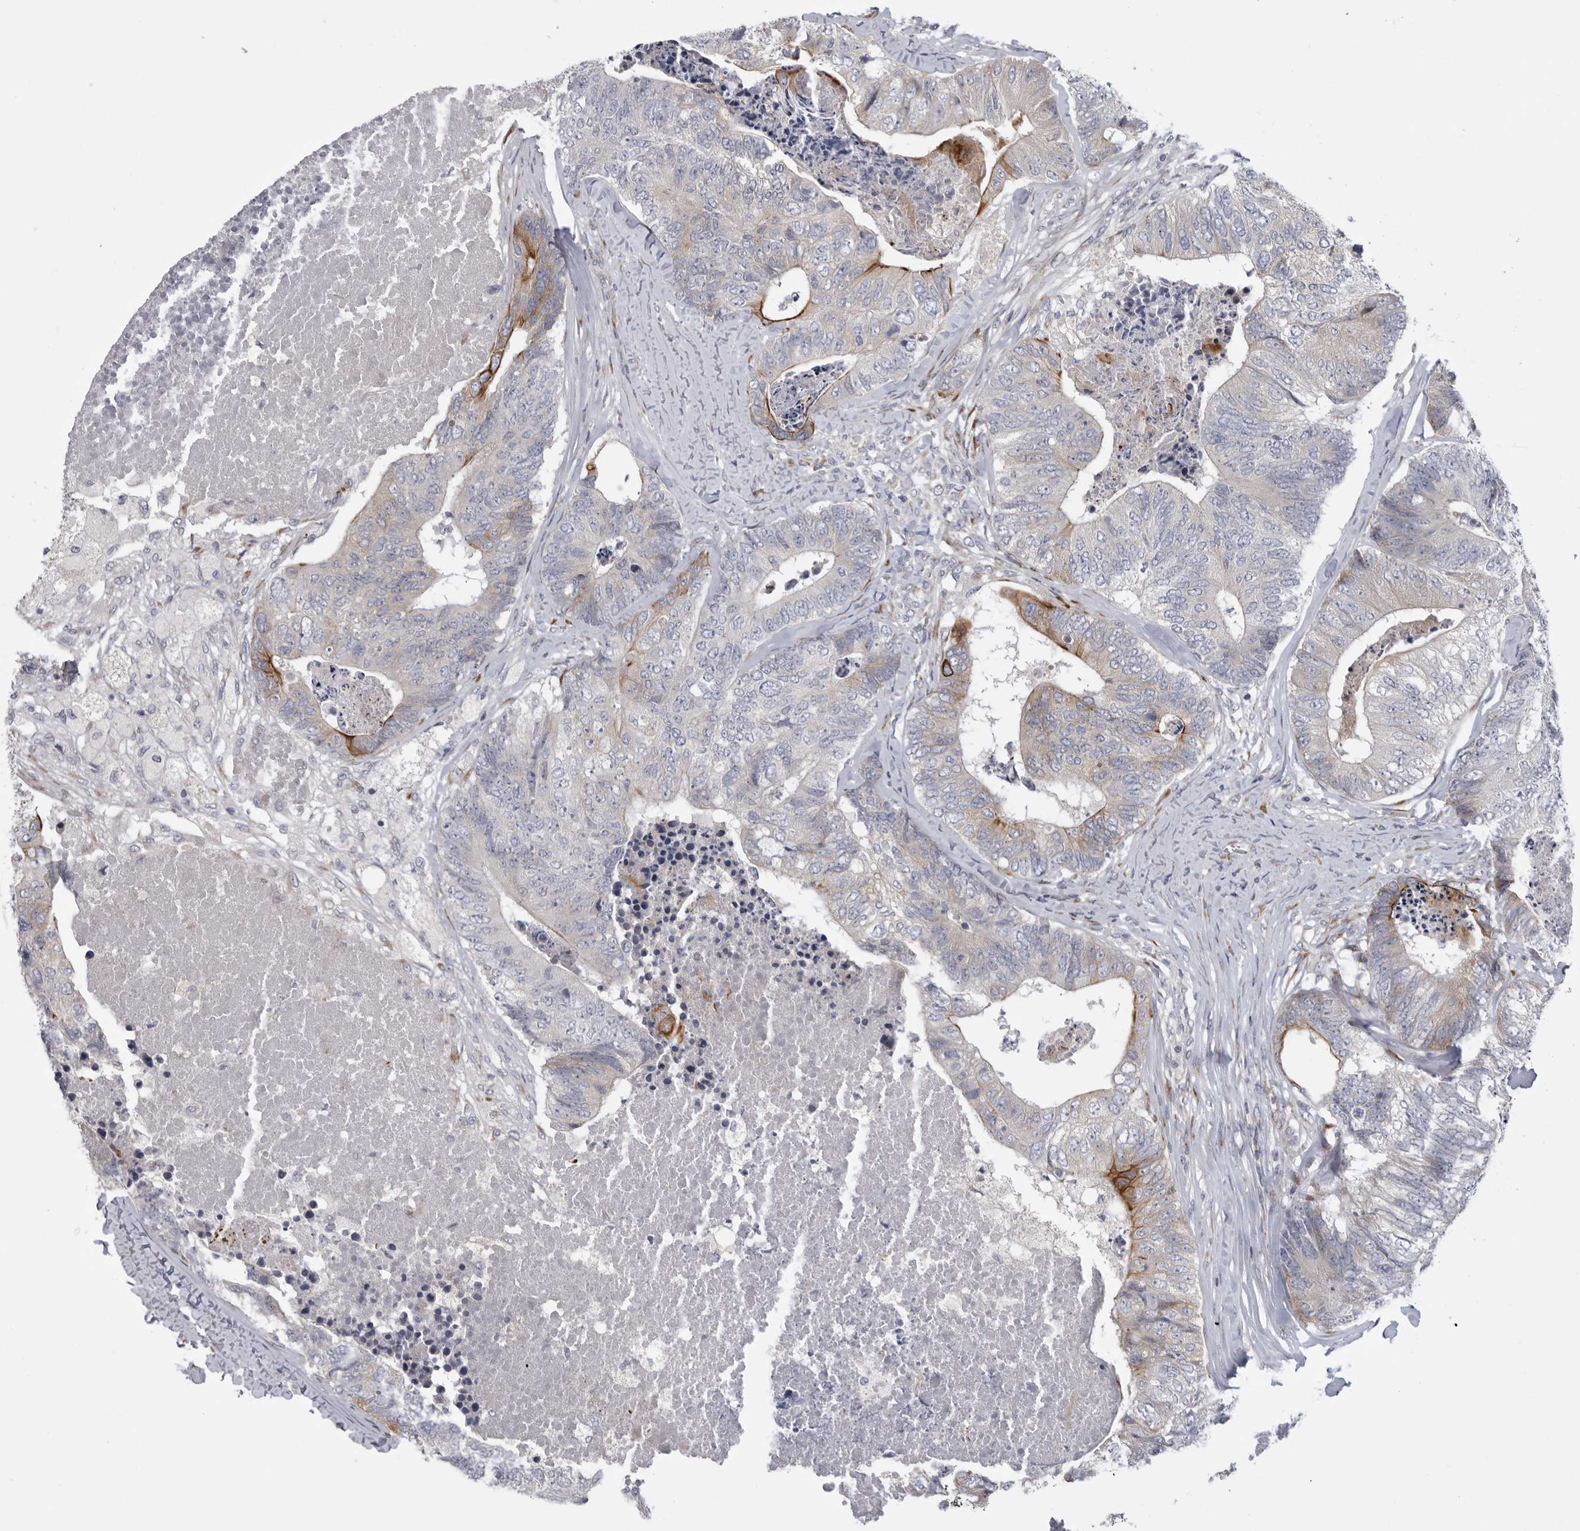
{"staining": {"intensity": "moderate", "quantity": "<25%", "location": "cytoplasmic/membranous"}, "tissue": "colorectal cancer", "cell_type": "Tumor cells", "image_type": "cancer", "snomed": [{"axis": "morphology", "description": "Adenocarcinoma, NOS"}, {"axis": "topography", "description": "Colon"}], "caption": "Adenocarcinoma (colorectal) stained with a brown dye demonstrates moderate cytoplasmic/membranous positive expression in about <25% of tumor cells.", "gene": "USP24", "patient": {"sex": "female", "age": 67}}